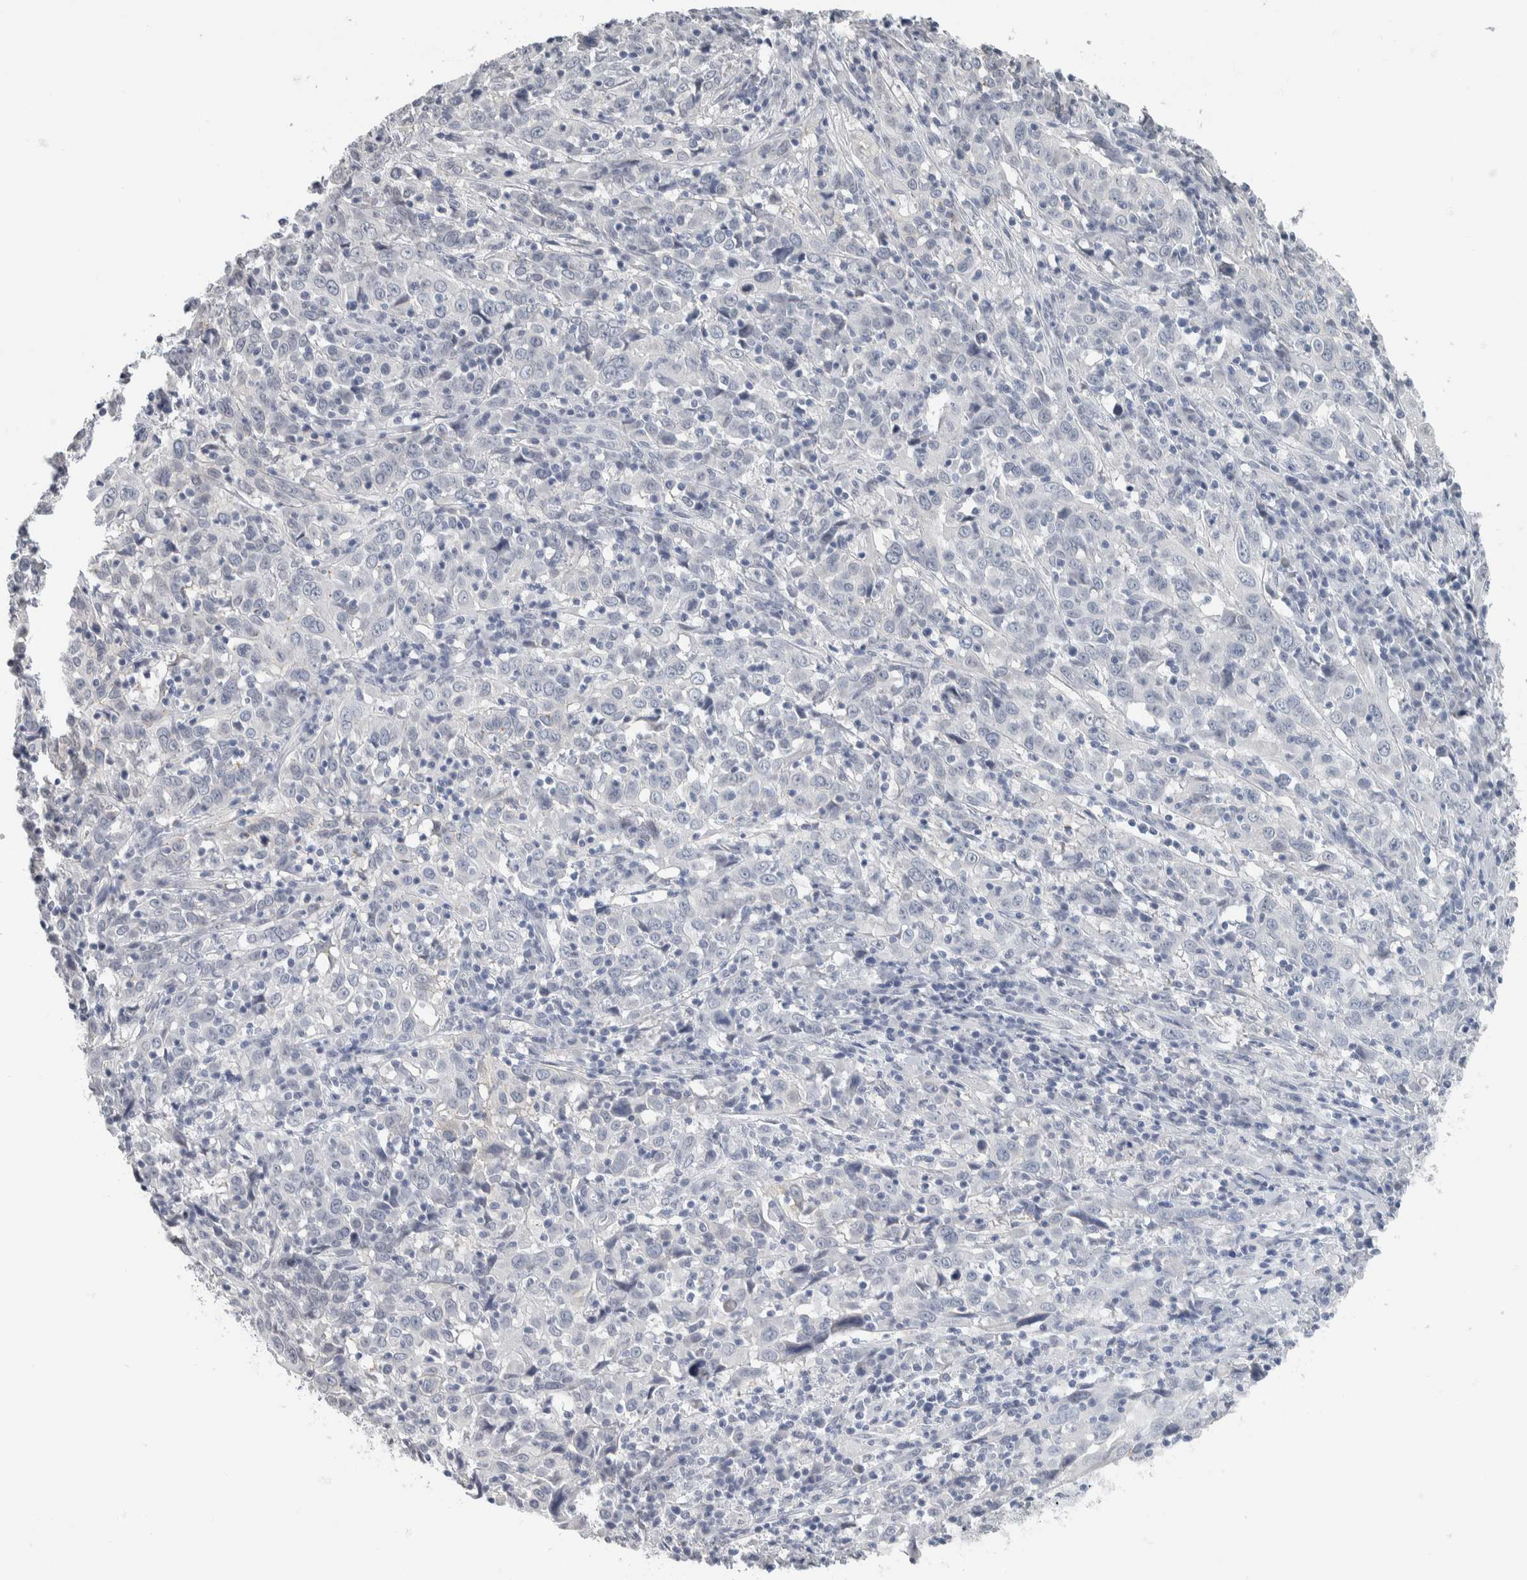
{"staining": {"intensity": "negative", "quantity": "none", "location": "none"}, "tissue": "cervical cancer", "cell_type": "Tumor cells", "image_type": "cancer", "snomed": [{"axis": "morphology", "description": "Squamous cell carcinoma, NOS"}, {"axis": "topography", "description": "Cervix"}], "caption": "Immunohistochemical staining of cervical squamous cell carcinoma shows no significant expression in tumor cells.", "gene": "NEFM", "patient": {"sex": "female", "age": 46}}